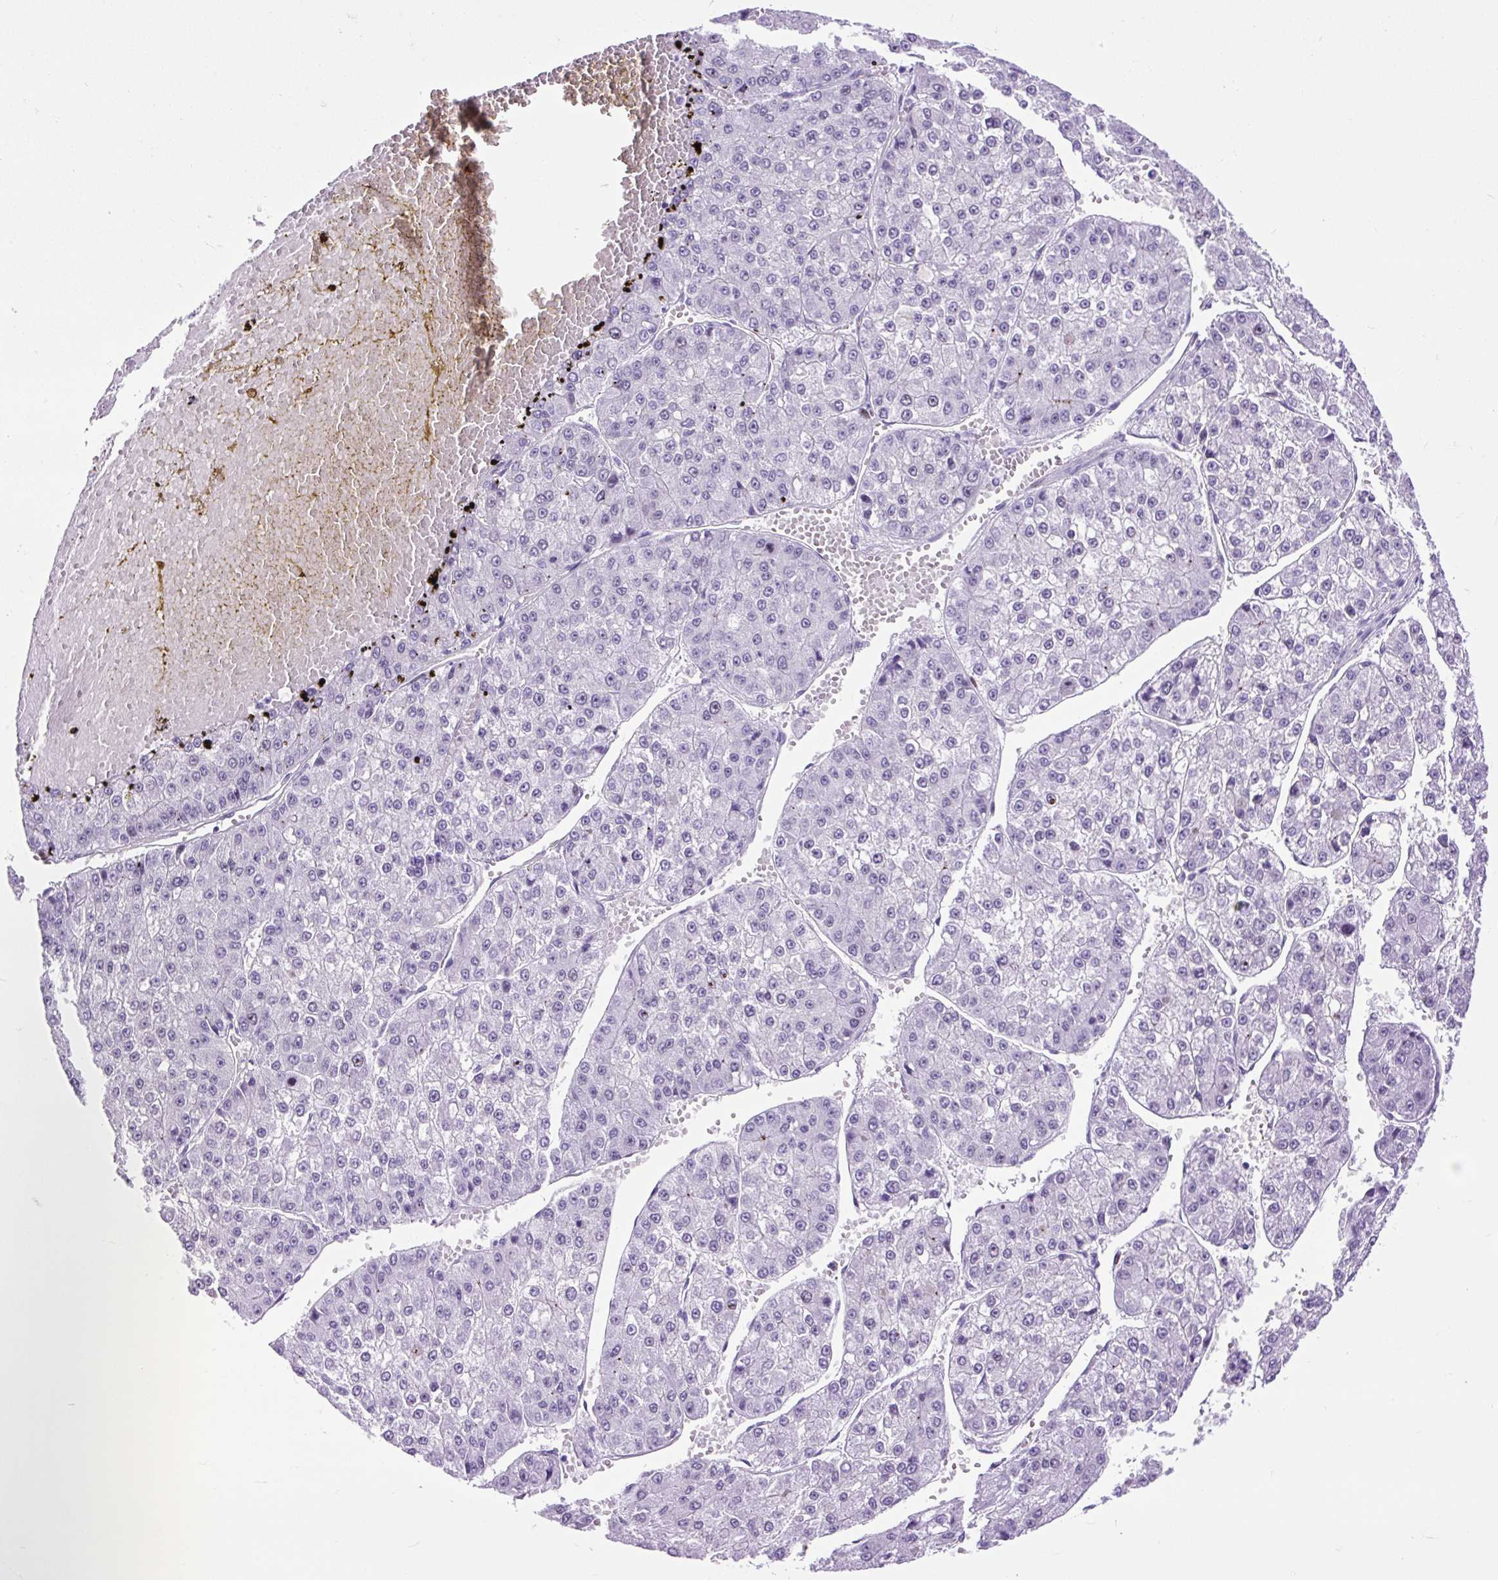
{"staining": {"intensity": "negative", "quantity": "none", "location": "none"}, "tissue": "liver cancer", "cell_type": "Tumor cells", "image_type": "cancer", "snomed": [{"axis": "morphology", "description": "Carcinoma, Hepatocellular, NOS"}, {"axis": "topography", "description": "Liver"}], "caption": "Histopathology image shows no significant protein staining in tumor cells of liver hepatocellular carcinoma. (Immunohistochemistry, brightfield microscopy, high magnification).", "gene": "RACGAP1", "patient": {"sex": "female", "age": 73}}